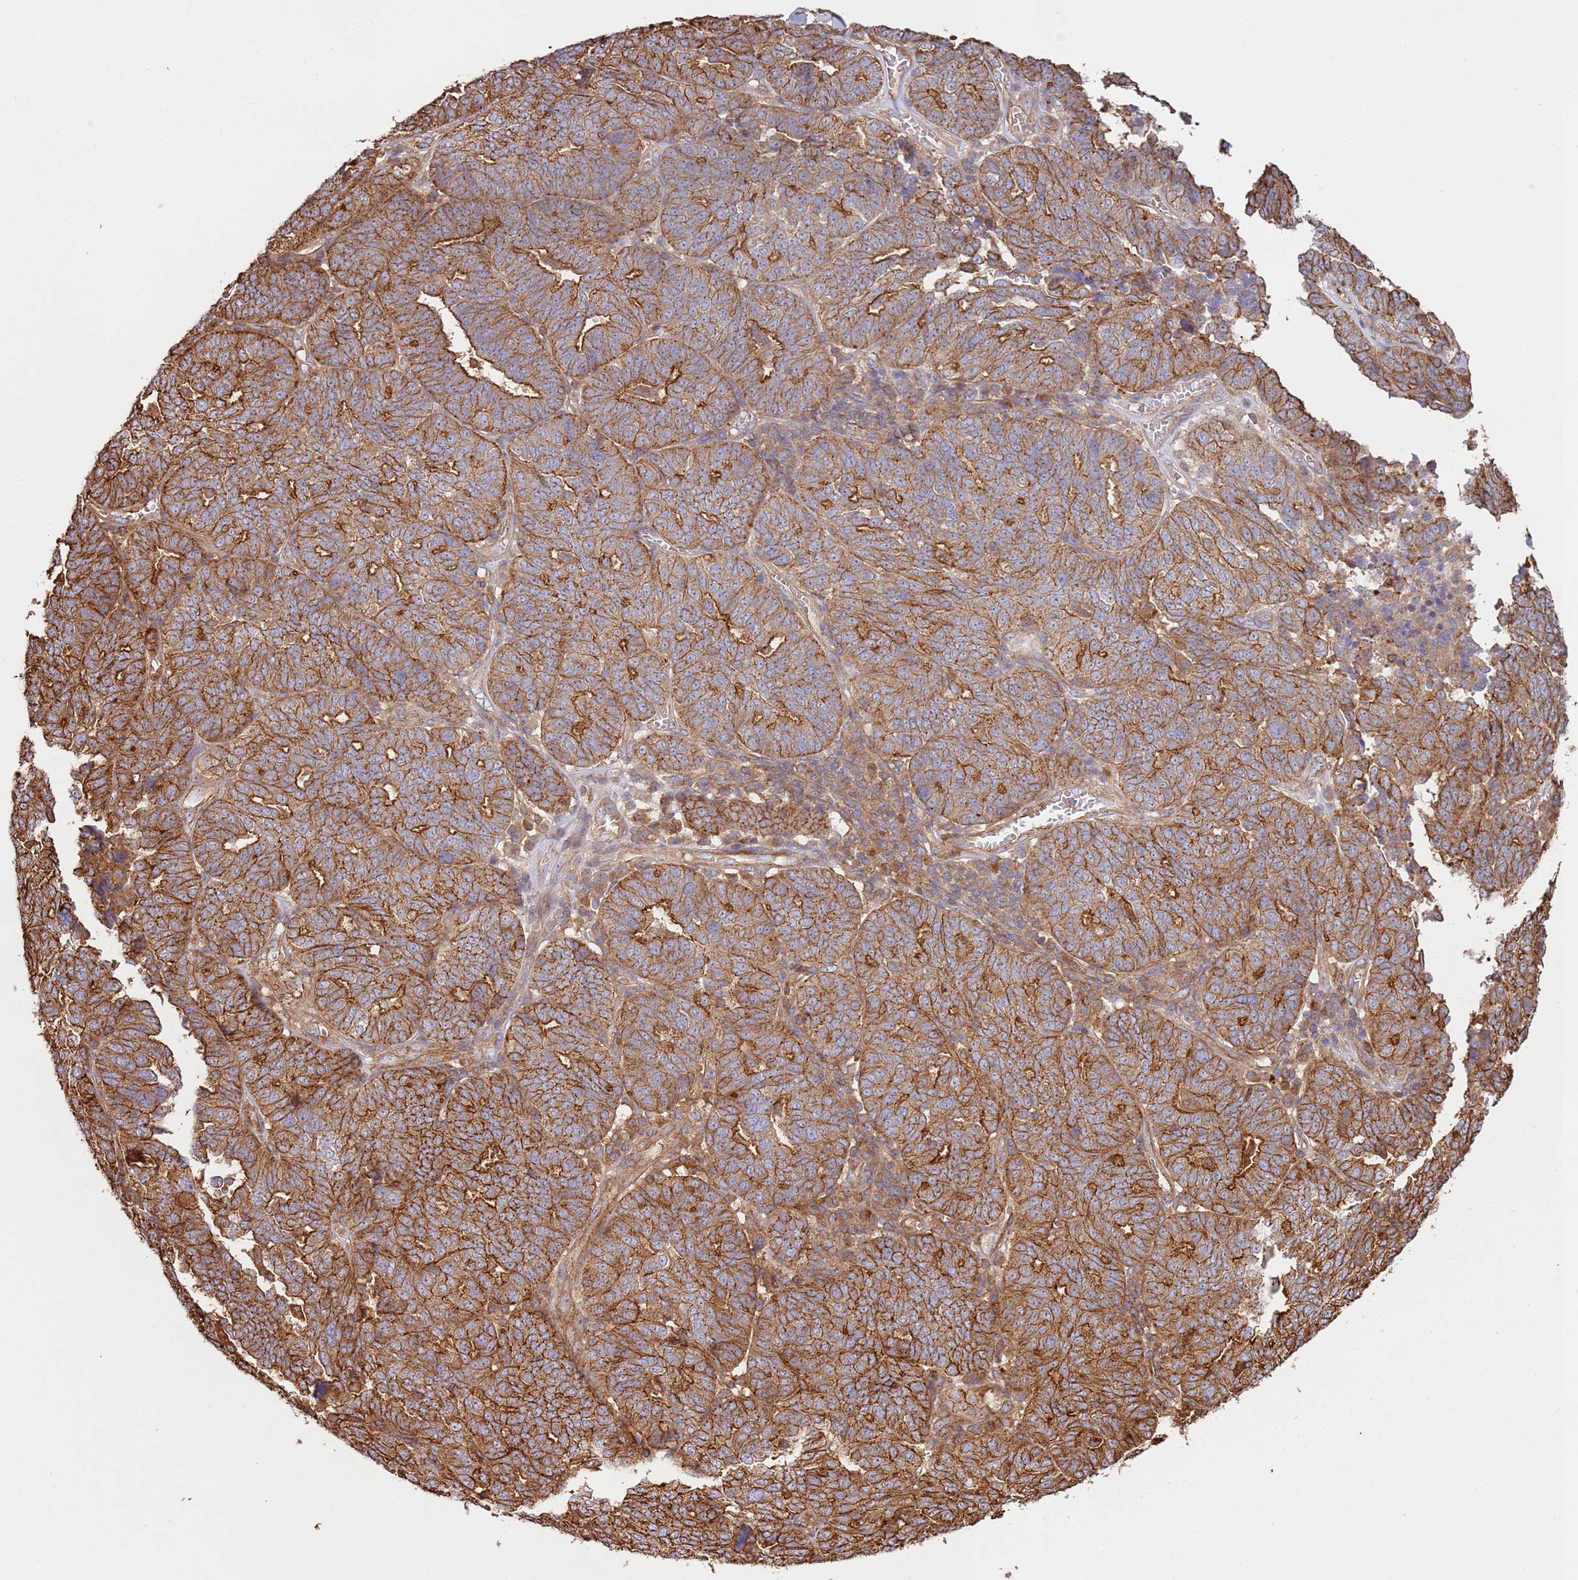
{"staining": {"intensity": "moderate", "quantity": ">75%", "location": "cytoplasmic/membranous"}, "tissue": "ovarian cancer", "cell_type": "Tumor cells", "image_type": "cancer", "snomed": [{"axis": "morphology", "description": "Cystadenocarcinoma, serous, NOS"}, {"axis": "topography", "description": "Ovary"}], "caption": "IHC of ovarian cancer (serous cystadenocarcinoma) demonstrates medium levels of moderate cytoplasmic/membranous expression in about >75% of tumor cells.", "gene": "NDUFAF4", "patient": {"sex": "female", "age": 59}}